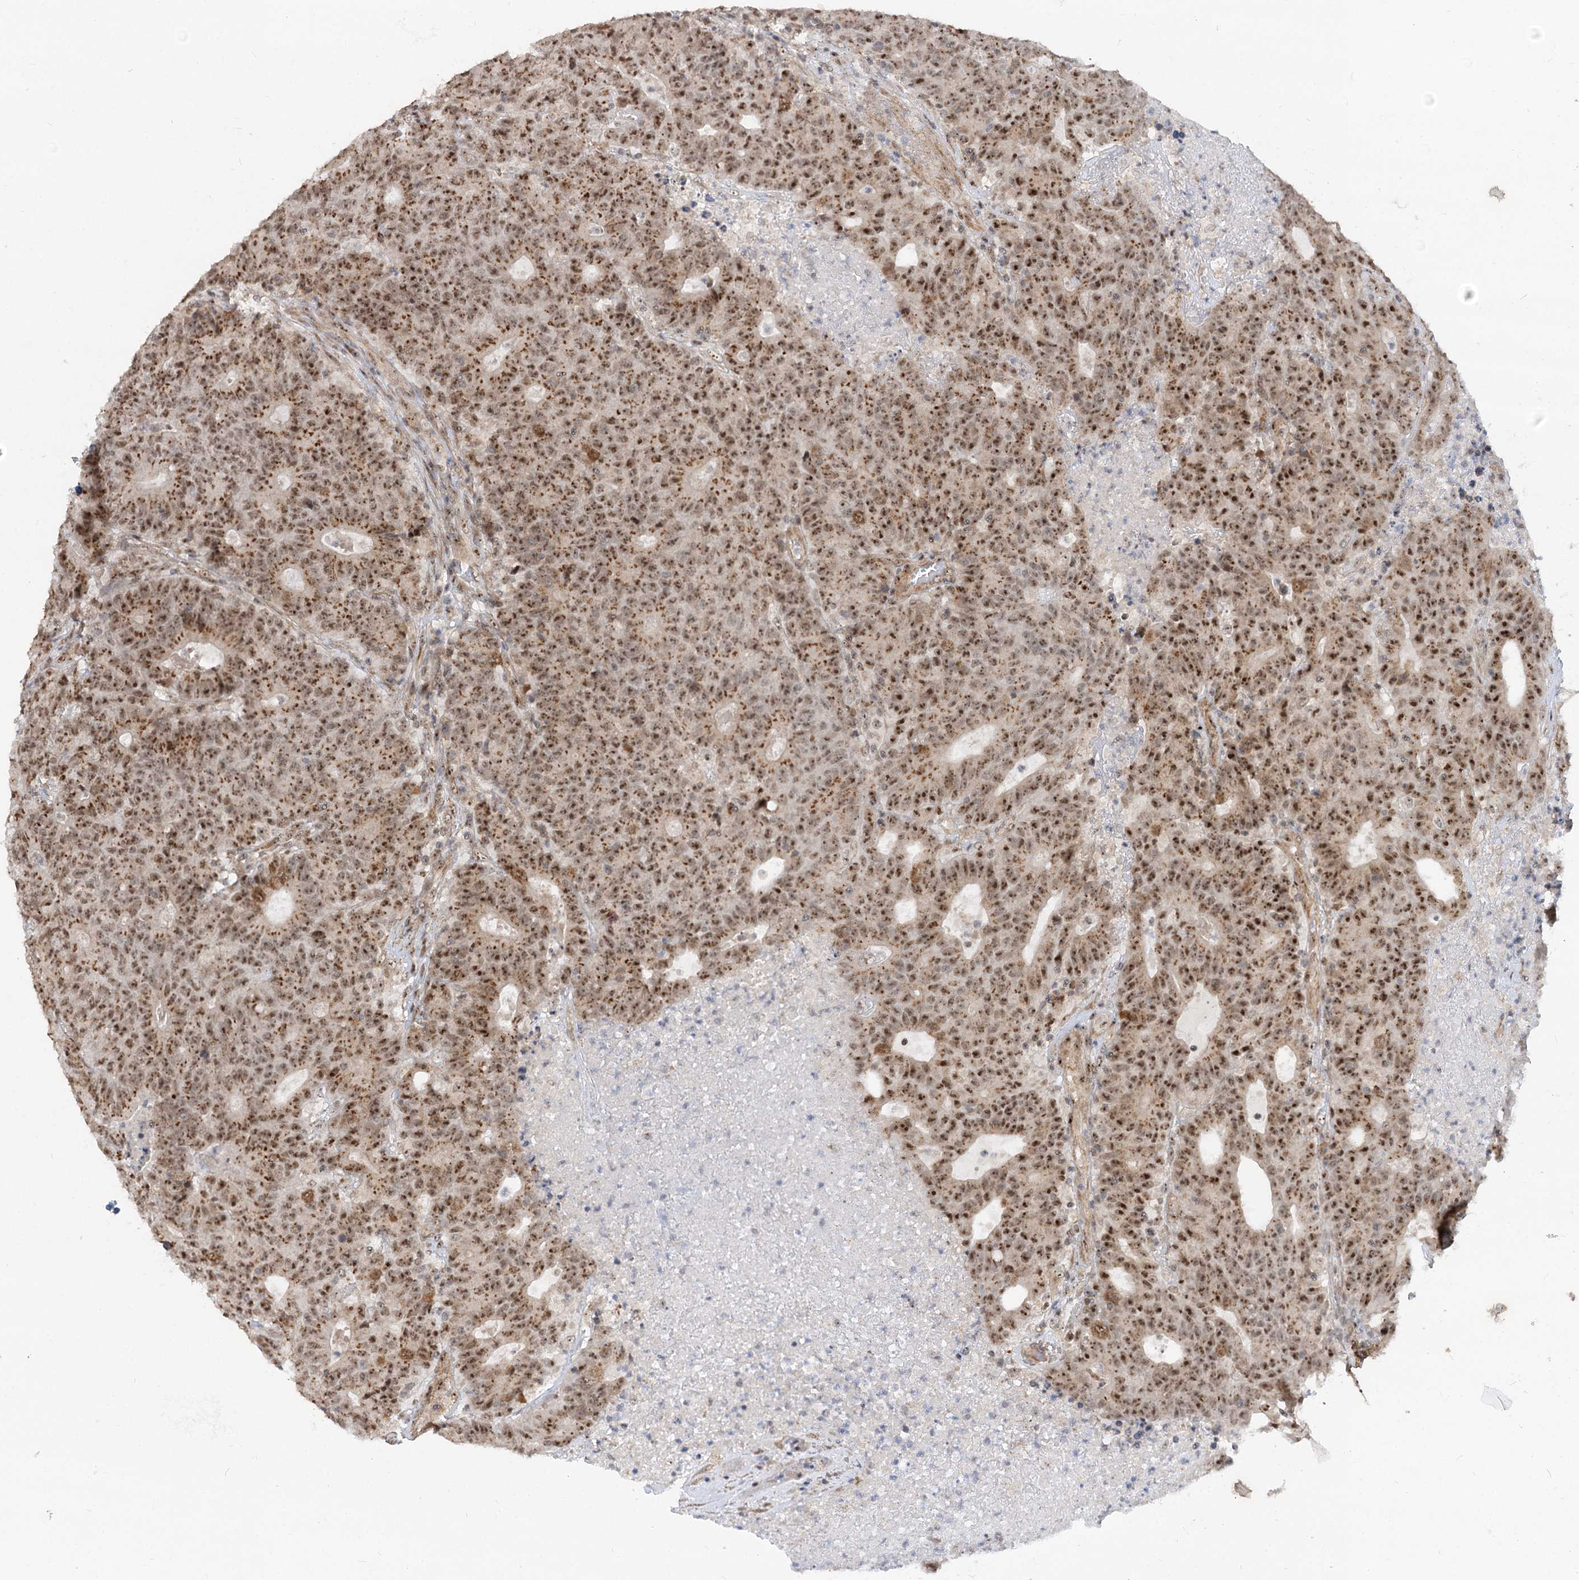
{"staining": {"intensity": "moderate", "quantity": ">75%", "location": "cytoplasmic/membranous,nuclear"}, "tissue": "colorectal cancer", "cell_type": "Tumor cells", "image_type": "cancer", "snomed": [{"axis": "morphology", "description": "Adenocarcinoma, NOS"}, {"axis": "topography", "description": "Colon"}], "caption": "Moderate cytoplasmic/membranous and nuclear positivity for a protein is seen in approximately >75% of tumor cells of adenocarcinoma (colorectal) using IHC.", "gene": "GNL3L", "patient": {"sex": "female", "age": 75}}